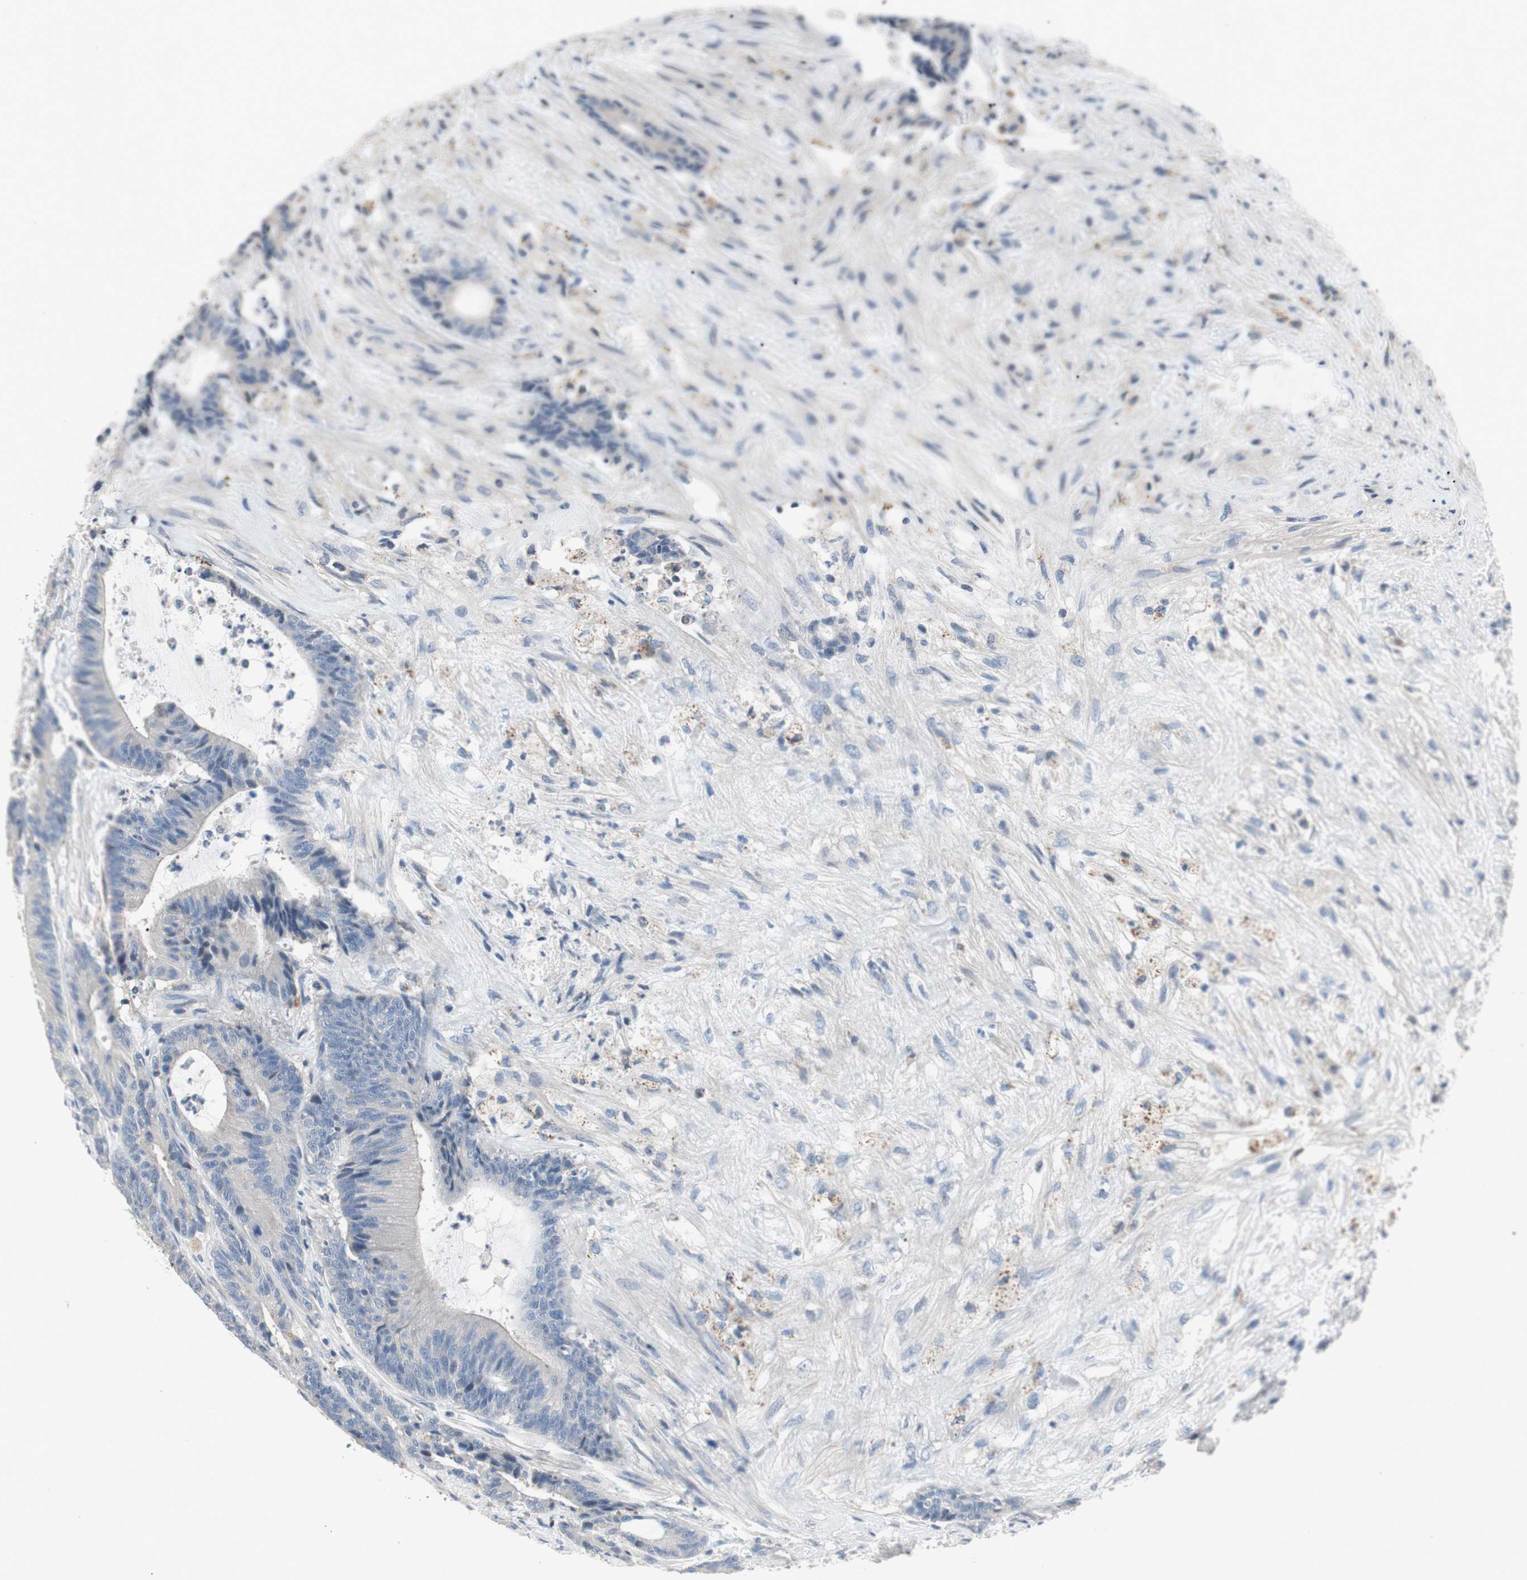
{"staining": {"intensity": "negative", "quantity": "none", "location": "none"}, "tissue": "colorectal cancer", "cell_type": "Tumor cells", "image_type": "cancer", "snomed": [{"axis": "morphology", "description": "Adenocarcinoma, NOS"}, {"axis": "topography", "description": "Colon"}], "caption": "High magnification brightfield microscopy of colorectal cancer (adenocarcinoma) stained with DAB (3,3'-diaminobenzidine) (brown) and counterstained with hematoxylin (blue): tumor cells show no significant expression.", "gene": "ALPL", "patient": {"sex": "female", "age": 84}}